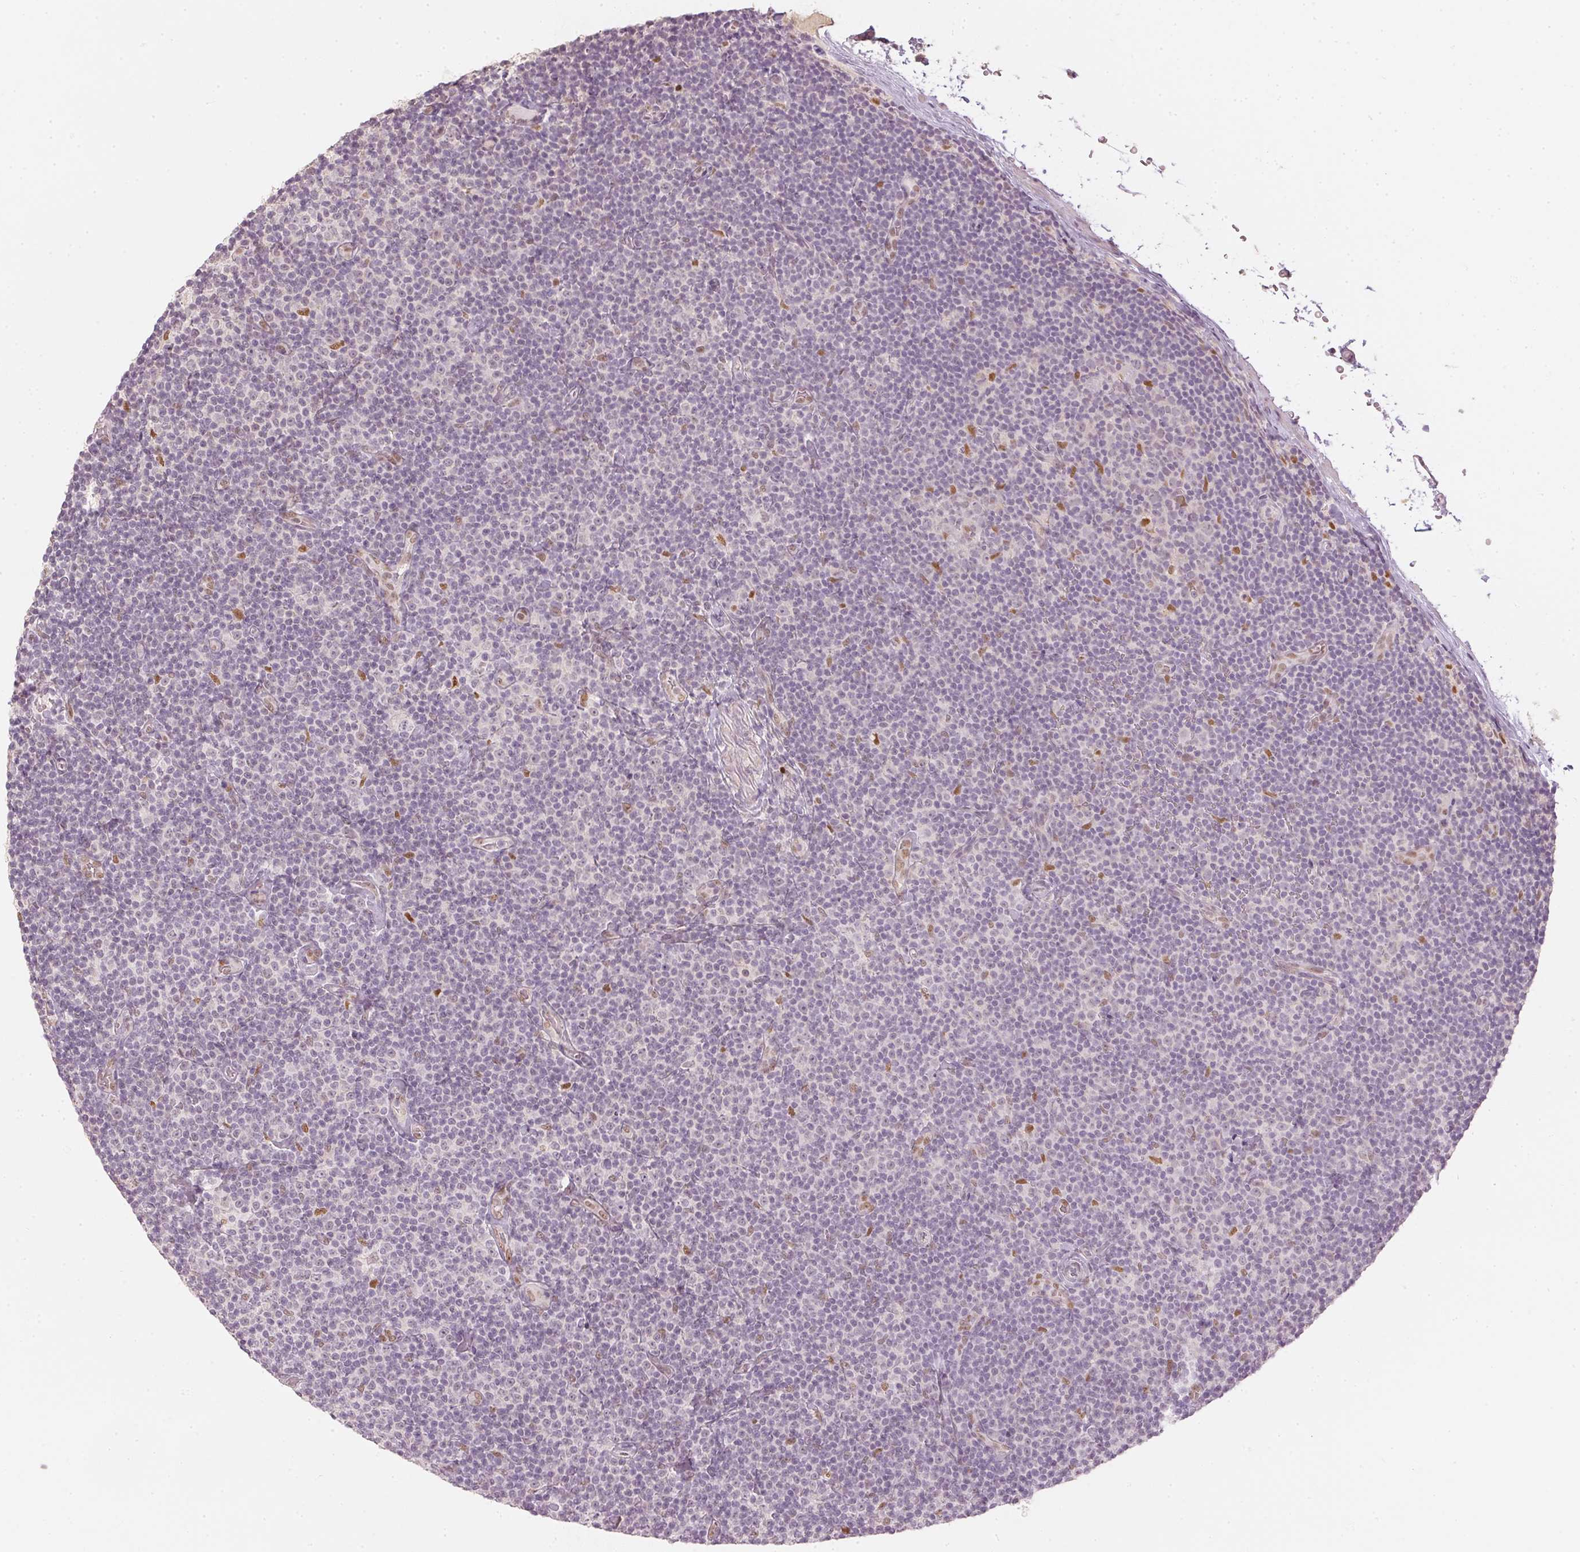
{"staining": {"intensity": "negative", "quantity": "none", "location": "none"}, "tissue": "lymphoma", "cell_type": "Tumor cells", "image_type": "cancer", "snomed": [{"axis": "morphology", "description": "Malignant lymphoma, non-Hodgkin's type, Low grade"}, {"axis": "topography", "description": "Lymph node"}], "caption": "This is an IHC photomicrograph of human malignant lymphoma, non-Hodgkin's type (low-grade). There is no positivity in tumor cells.", "gene": "SLC39A3", "patient": {"sex": "male", "age": 81}}